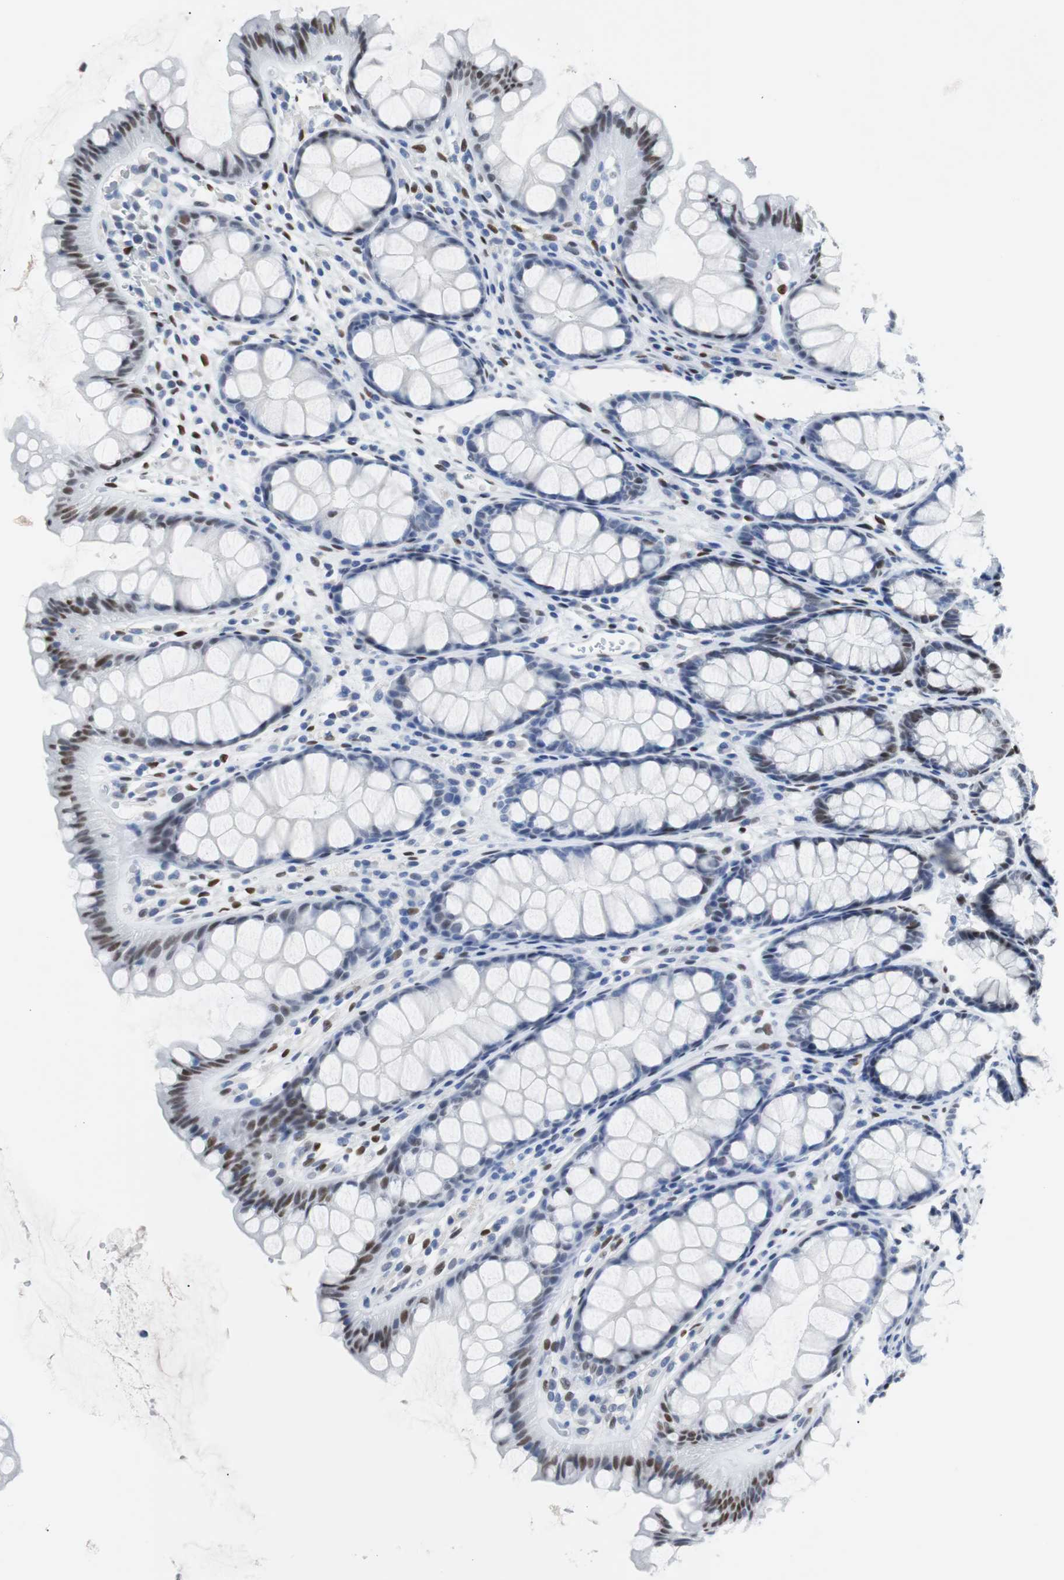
{"staining": {"intensity": "weak", "quantity": ">75%", "location": "nuclear"}, "tissue": "colon", "cell_type": "Endothelial cells", "image_type": "normal", "snomed": [{"axis": "morphology", "description": "Normal tissue, NOS"}, {"axis": "topography", "description": "Colon"}], "caption": "This is a photomicrograph of immunohistochemistry (IHC) staining of unremarkable colon, which shows weak staining in the nuclear of endothelial cells.", "gene": "JUN", "patient": {"sex": "female", "age": 55}}